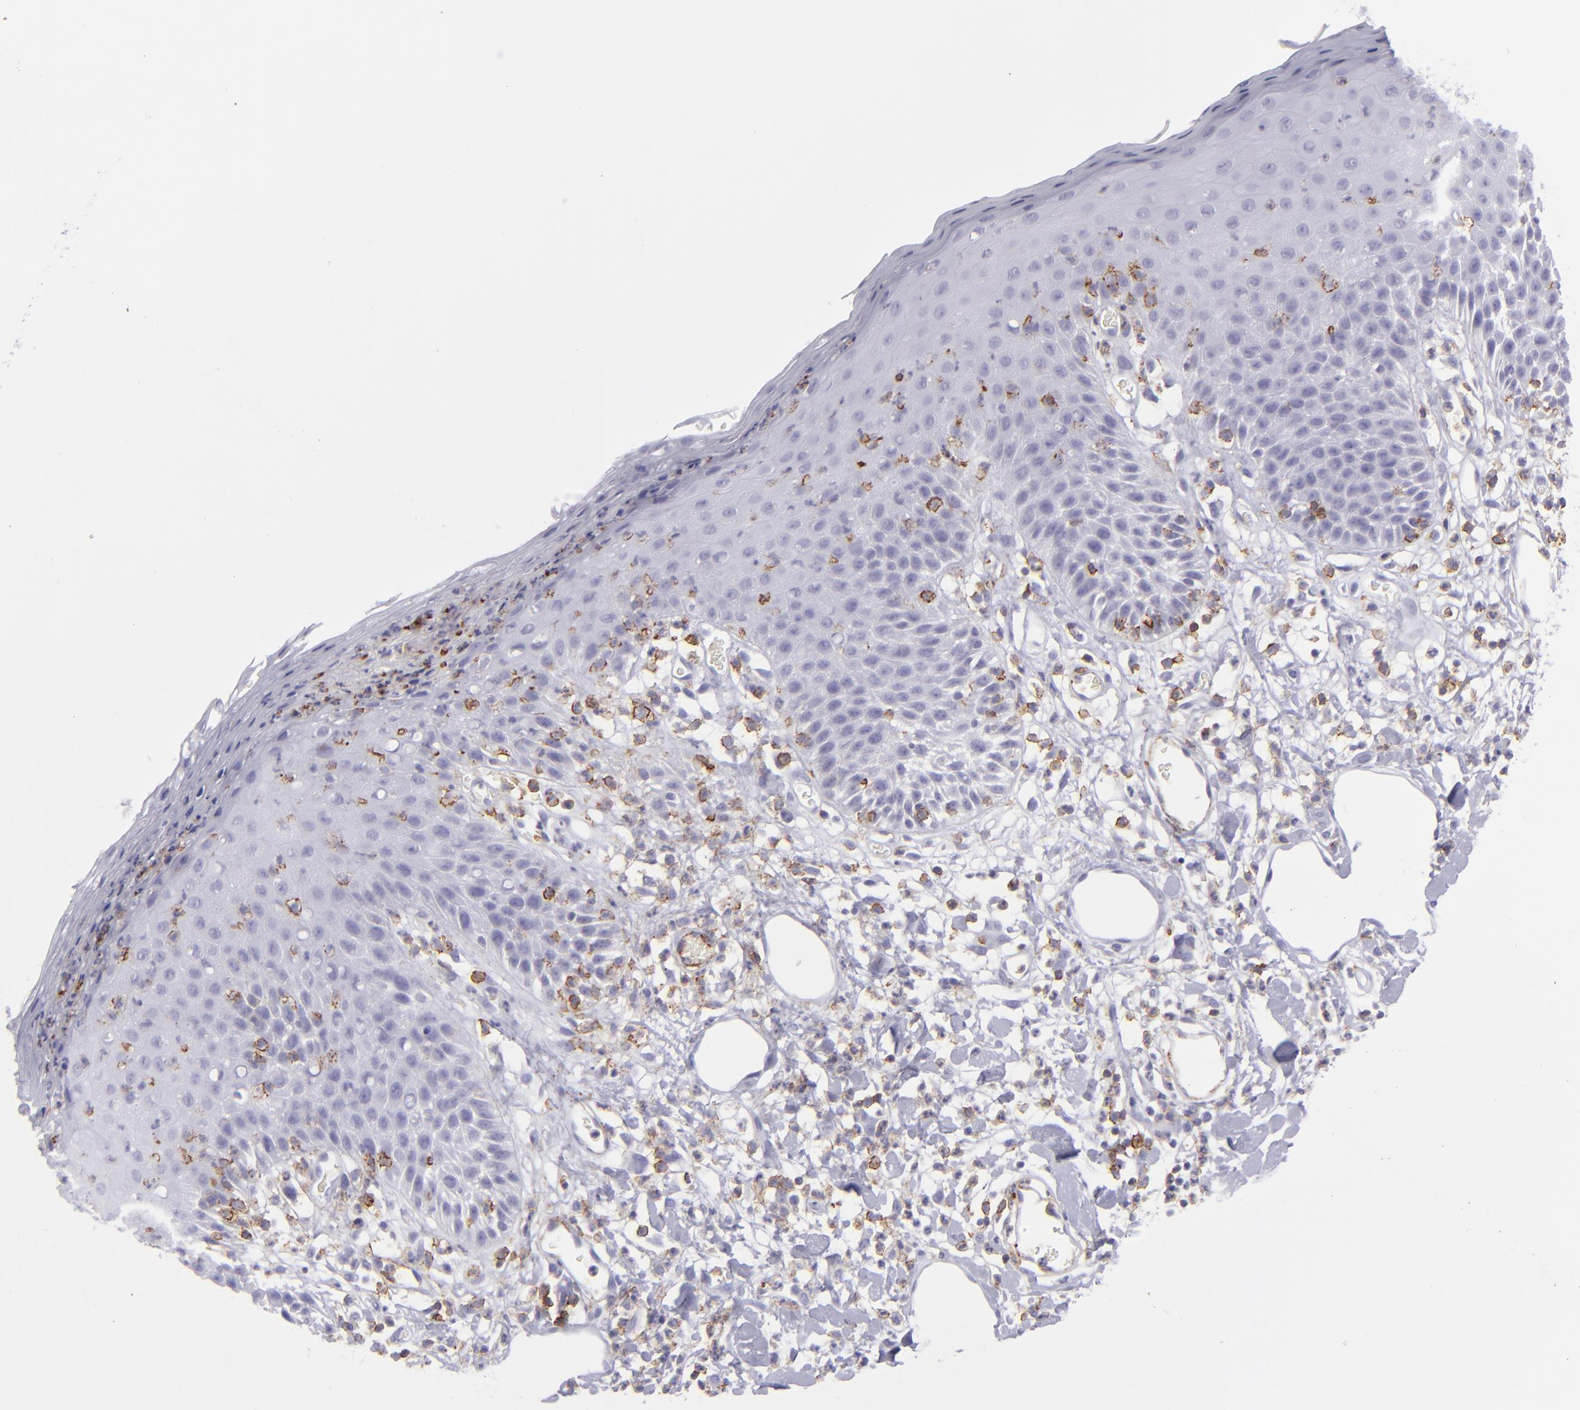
{"staining": {"intensity": "negative", "quantity": "none", "location": "none"}, "tissue": "skin", "cell_type": "Epidermal cells", "image_type": "normal", "snomed": [{"axis": "morphology", "description": "Normal tissue, NOS"}, {"axis": "topography", "description": "Vulva"}, {"axis": "topography", "description": "Peripheral nerve tissue"}], "caption": "Protein analysis of unremarkable skin demonstrates no significant positivity in epidermal cells. Nuclei are stained in blue.", "gene": "SELPLG", "patient": {"sex": "female", "age": 68}}